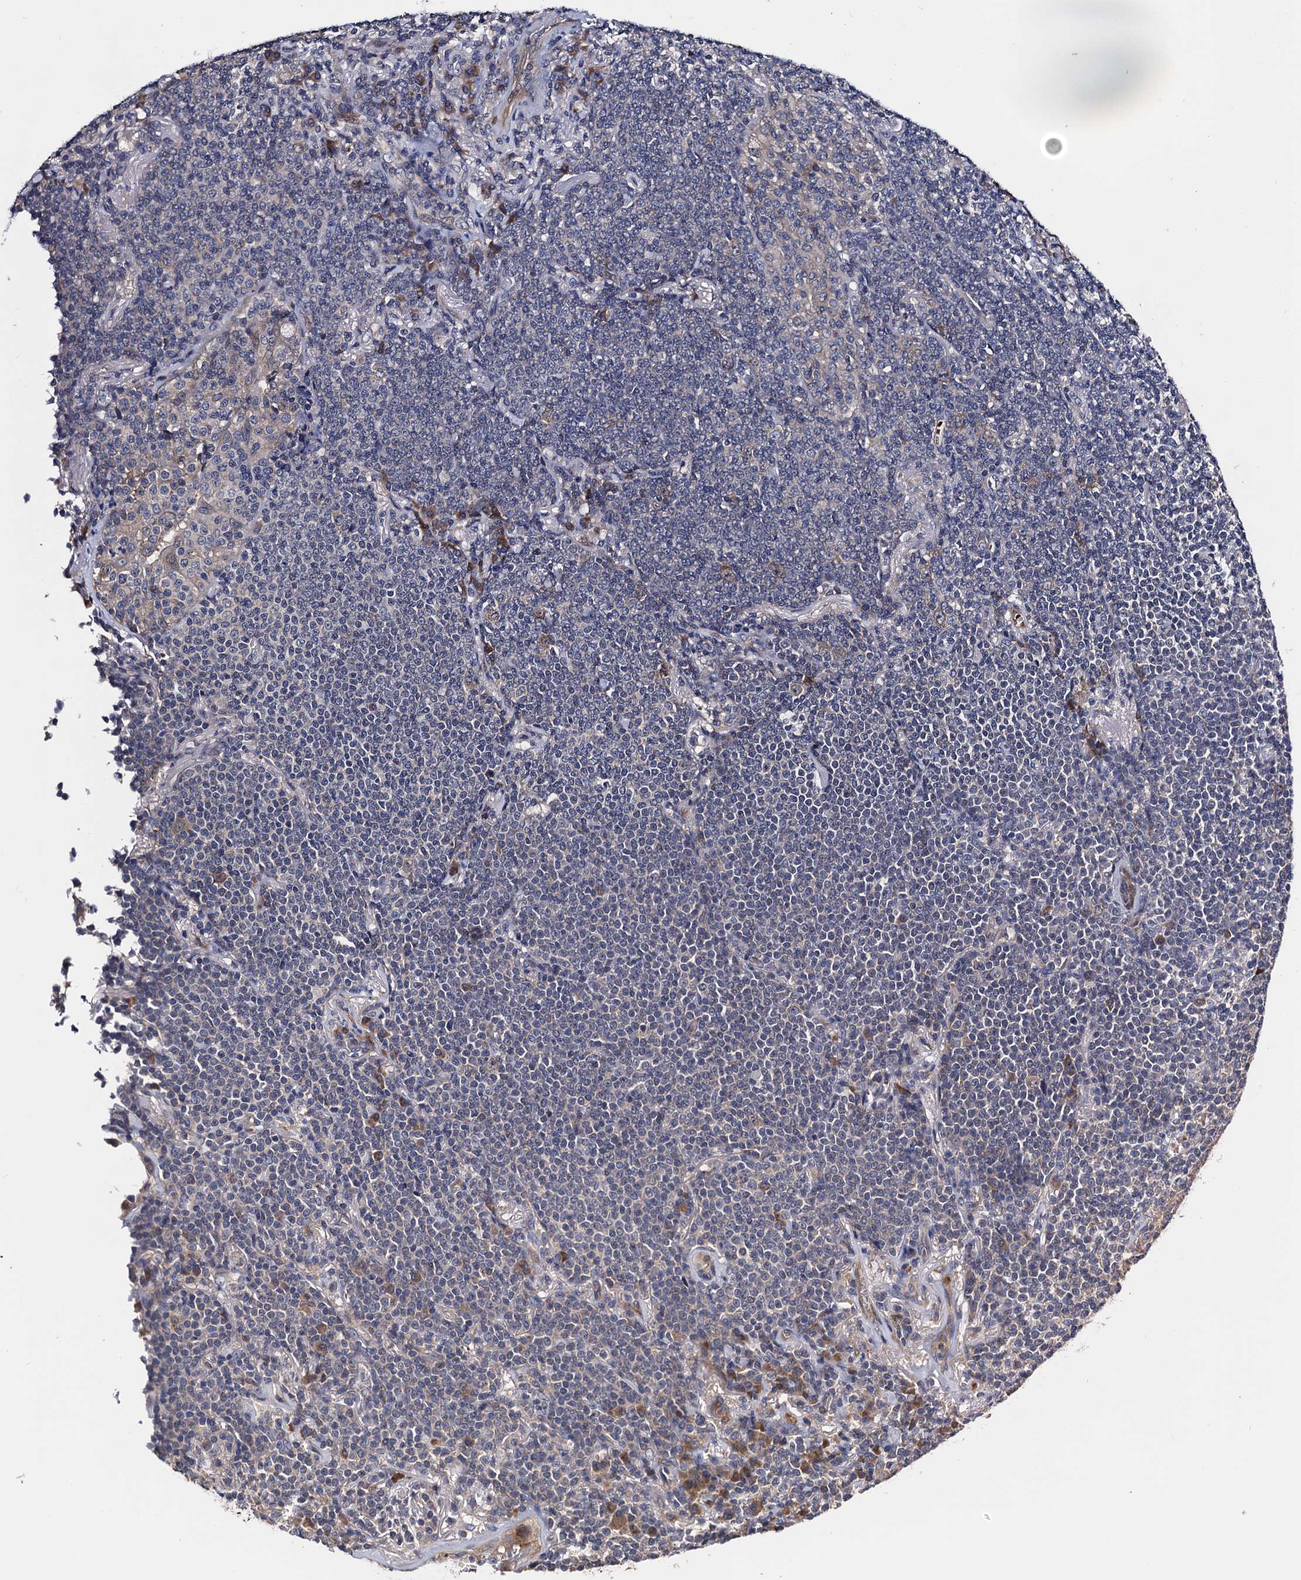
{"staining": {"intensity": "negative", "quantity": "none", "location": "none"}, "tissue": "lymphoma", "cell_type": "Tumor cells", "image_type": "cancer", "snomed": [{"axis": "morphology", "description": "Malignant lymphoma, non-Hodgkin's type, Low grade"}, {"axis": "topography", "description": "Lung"}], "caption": "A photomicrograph of human lymphoma is negative for staining in tumor cells. The staining is performed using DAB brown chromogen with nuclei counter-stained in using hematoxylin.", "gene": "TRMT112", "patient": {"sex": "female", "age": 71}}